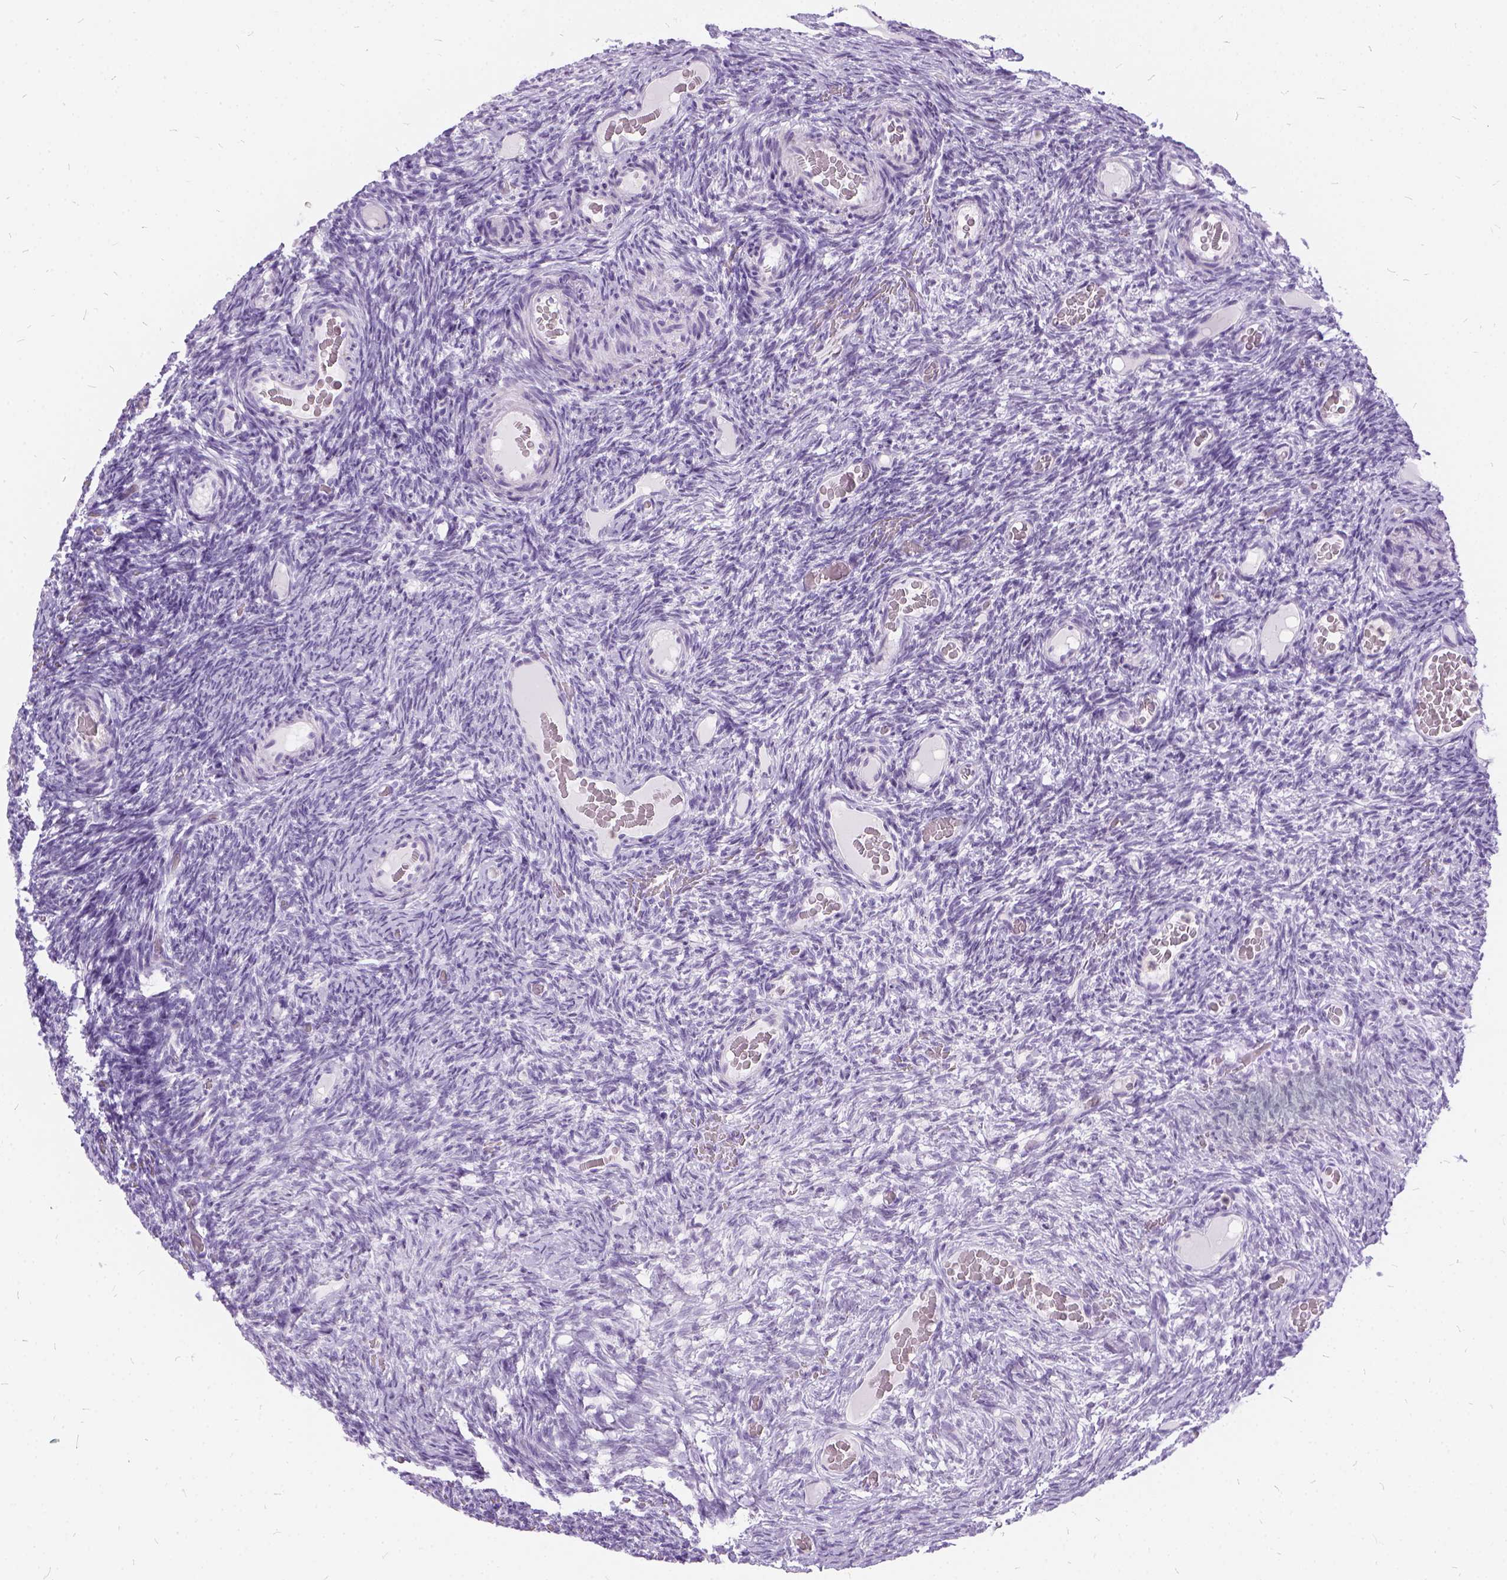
{"staining": {"intensity": "strong", "quantity": "<25%", "location": "cytoplasmic/membranous"}, "tissue": "ovary", "cell_type": "Follicle cells", "image_type": "normal", "snomed": [{"axis": "morphology", "description": "Normal tissue, NOS"}, {"axis": "topography", "description": "Ovary"}], "caption": "IHC micrograph of unremarkable ovary: ovary stained using immunohistochemistry (IHC) demonstrates medium levels of strong protein expression localized specifically in the cytoplasmic/membranous of follicle cells, appearing as a cytoplasmic/membranous brown color.", "gene": "FDX1", "patient": {"sex": "female", "age": 34}}